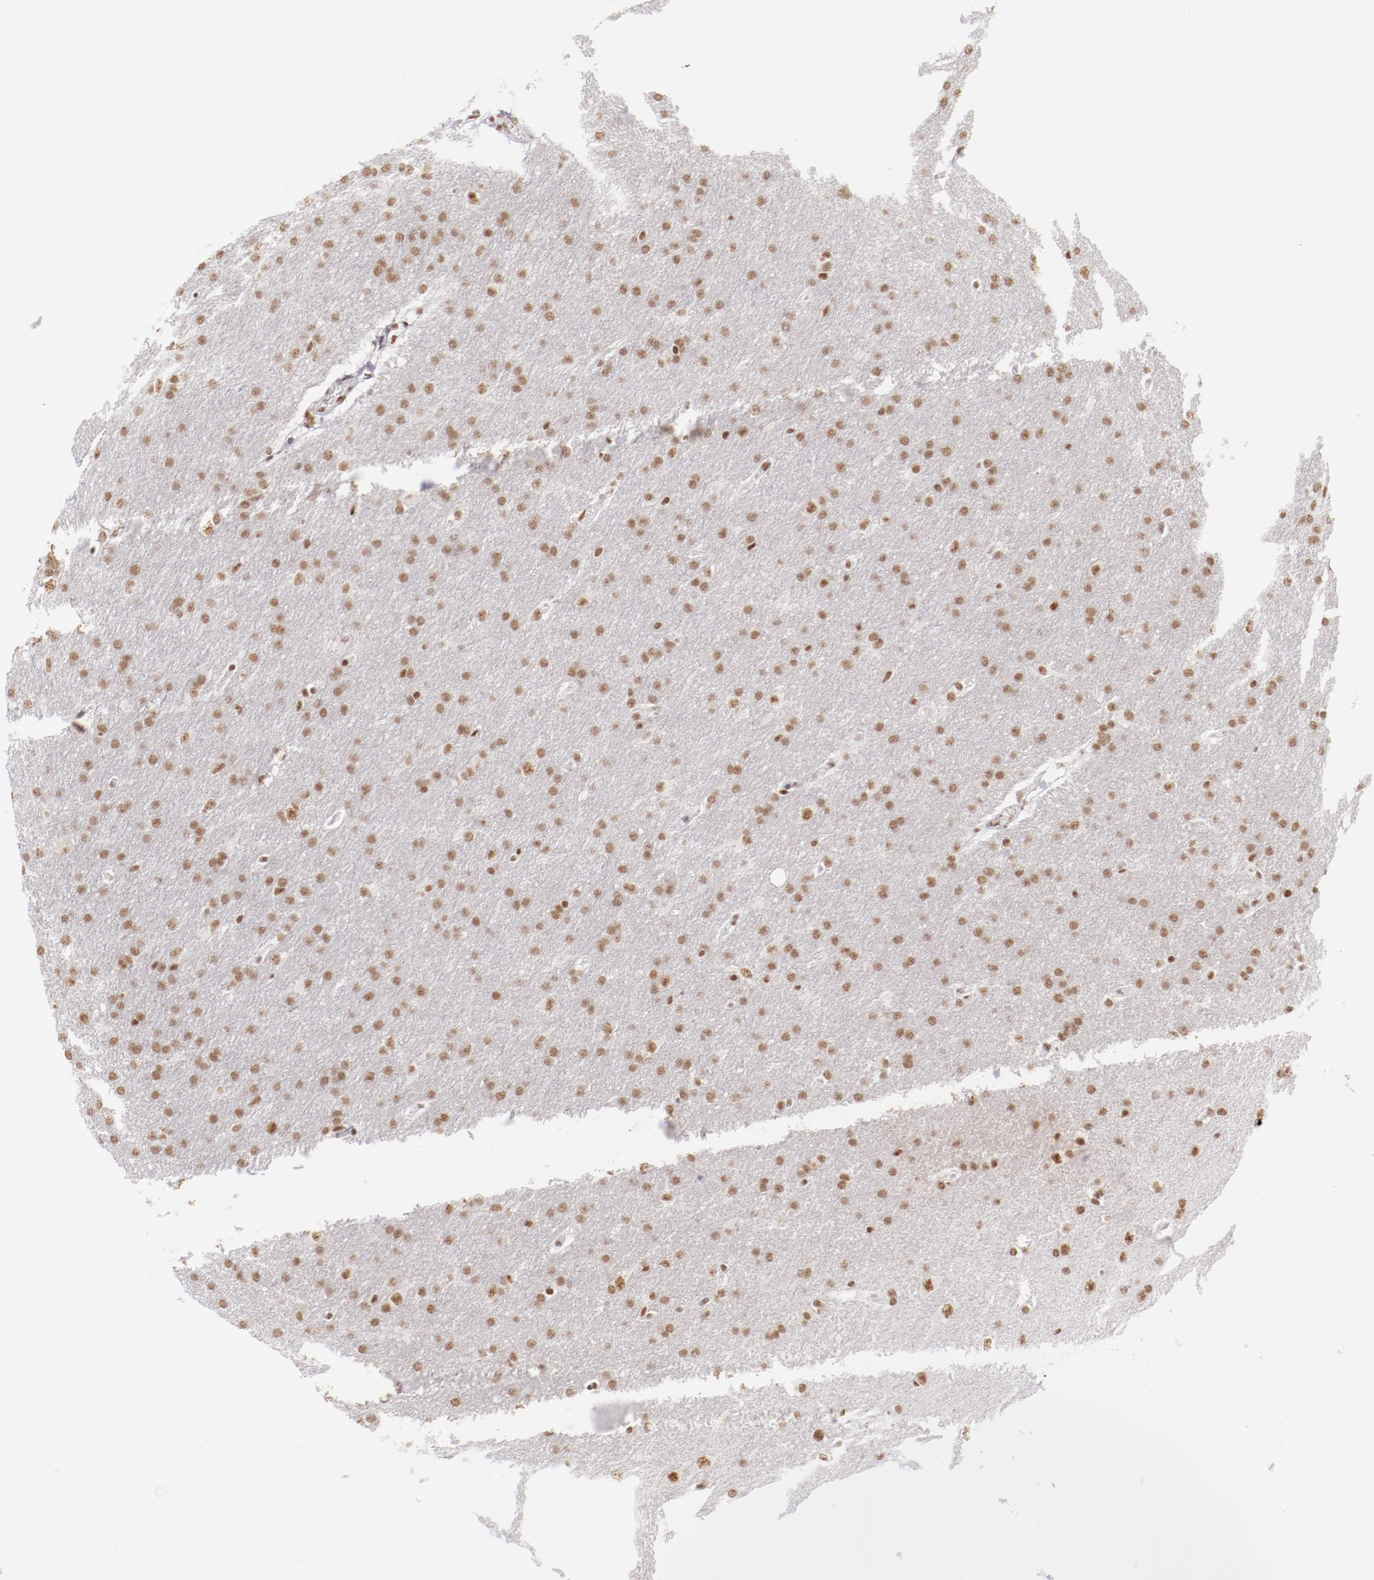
{"staining": {"intensity": "moderate", "quantity": ">75%", "location": "nuclear"}, "tissue": "glioma", "cell_type": "Tumor cells", "image_type": "cancer", "snomed": [{"axis": "morphology", "description": "Glioma, malignant, Low grade"}, {"axis": "topography", "description": "Brain"}], "caption": "Glioma stained with DAB IHC shows medium levels of moderate nuclear positivity in about >75% of tumor cells. (IHC, brightfield microscopy, high magnification).", "gene": "TFAP4", "patient": {"sex": "female", "age": 32}}